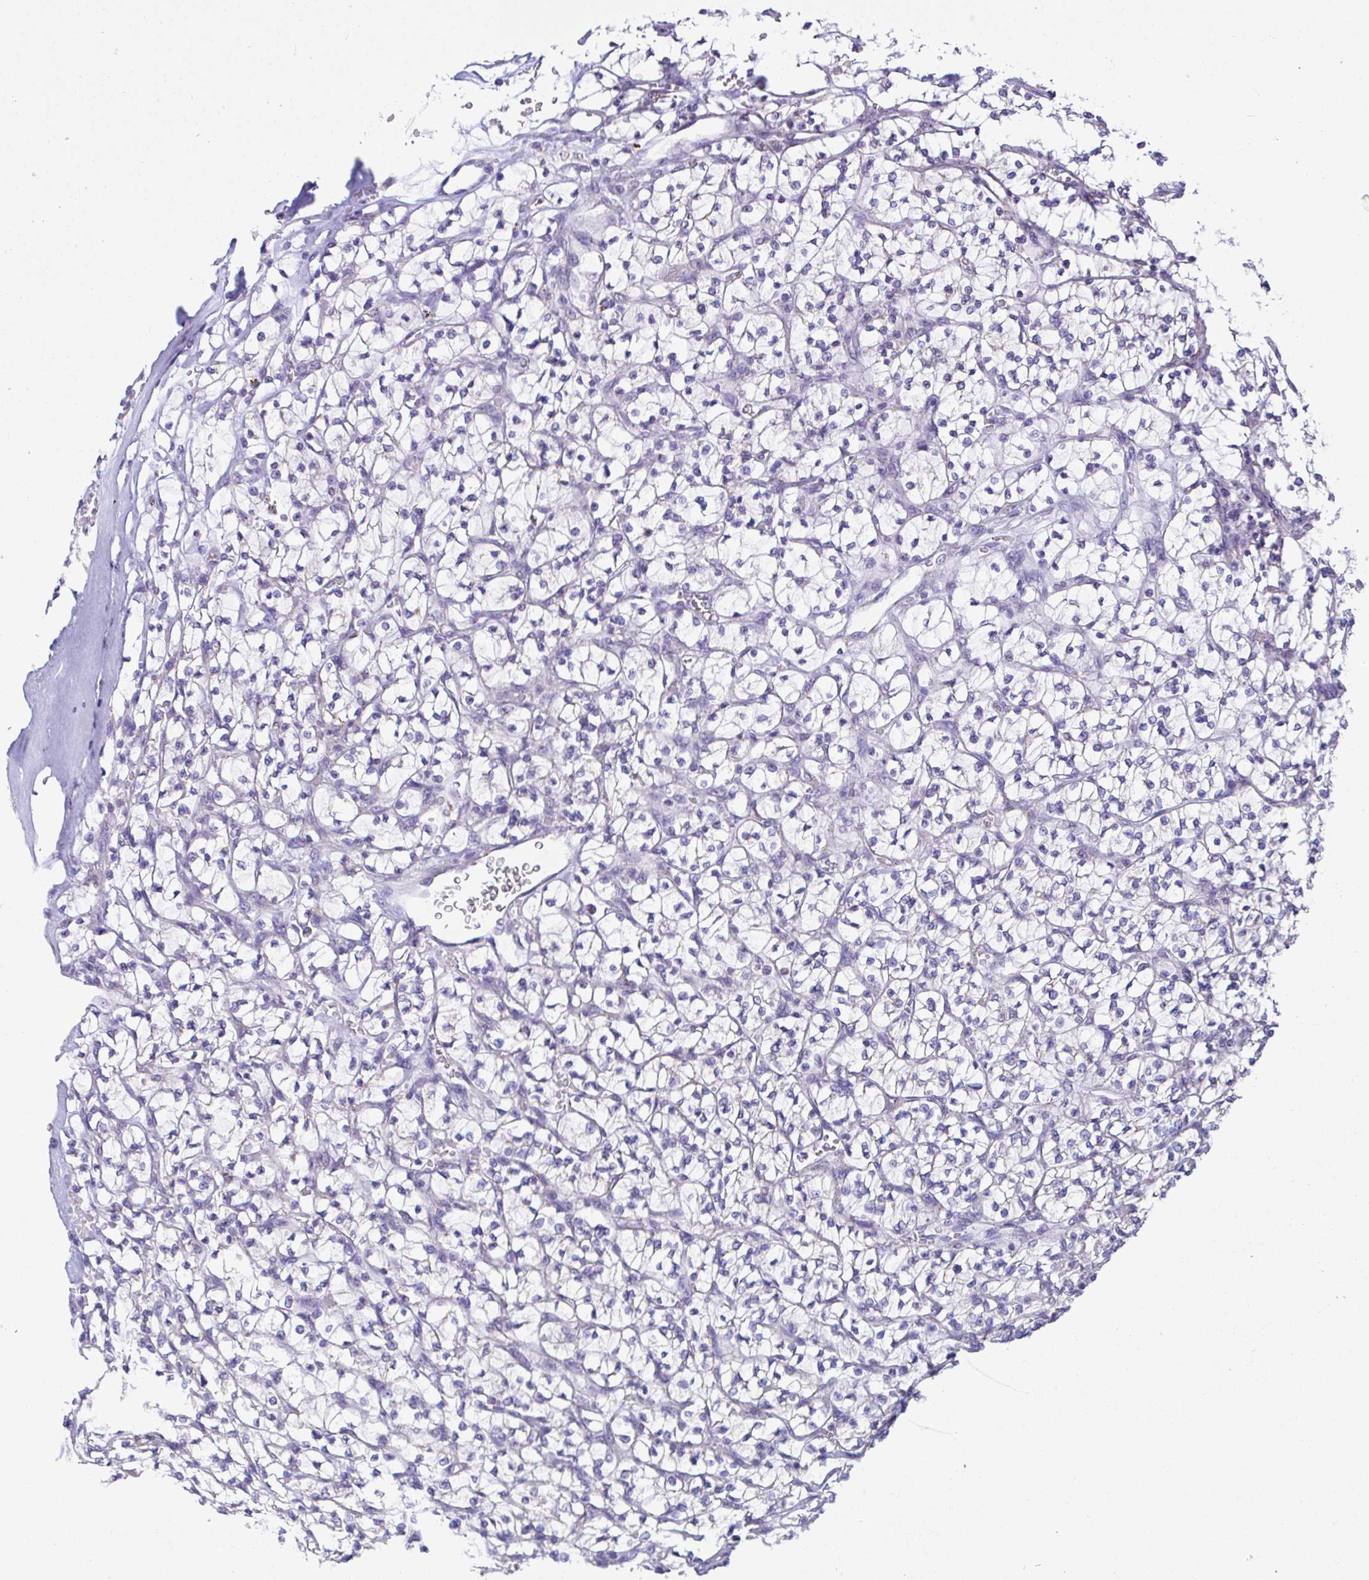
{"staining": {"intensity": "negative", "quantity": "none", "location": "none"}, "tissue": "renal cancer", "cell_type": "Tumor cells", "image_type": "cancer", "snomed": [{"axis": "morphology", "description": "Adenocarcinoma, NOS"}, {"axis": "topography", "description": "Kidney"}], "caption": "Tumor cells are negative for brown protein staining in renal cancer (adenocarcinoma).", "gene": "NLRP8", "patient": {"sex": "female", "age": 64}}